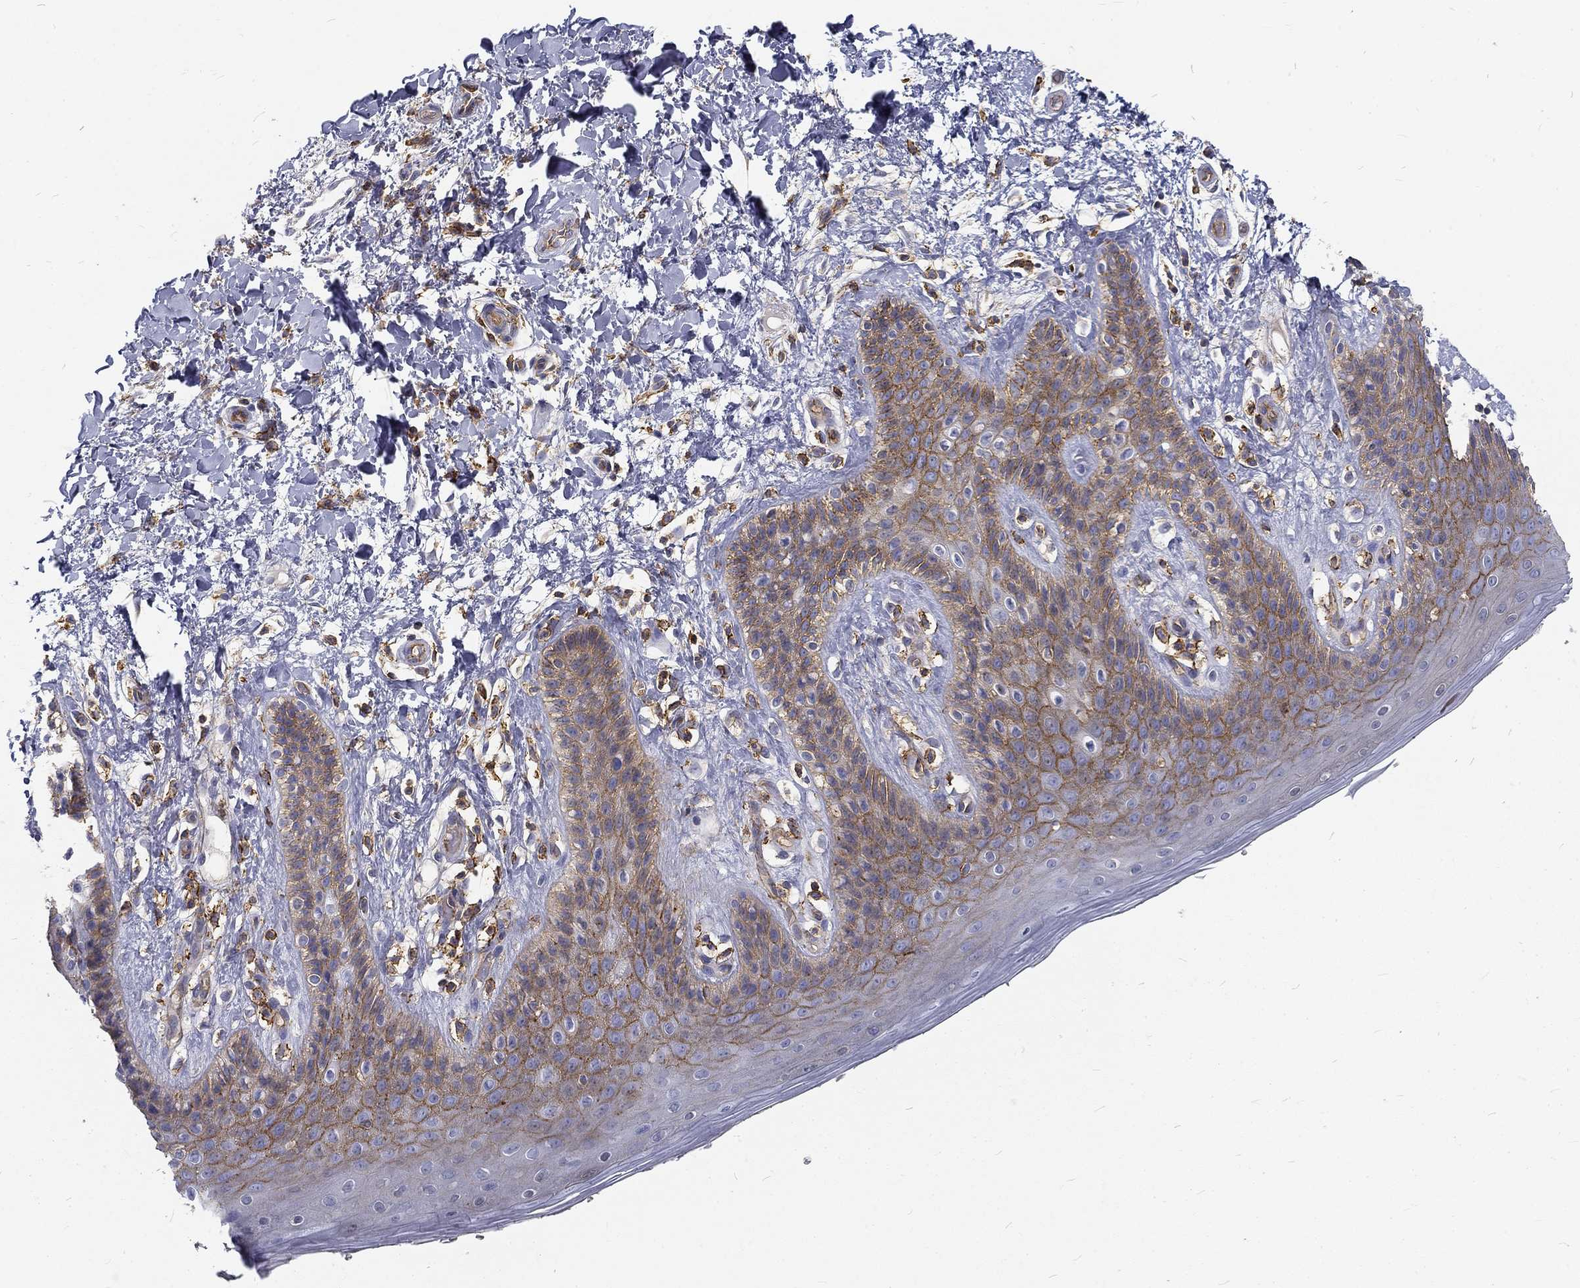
{"staining": {"intensity": "moderate", "quantity": ">75%", "location": "cytoplasmic/membranous"}, "tissue": "skin", "cell_type": "Epidermal cells", "image_type": "normal", "snomed": [{"axis": "morphology", "description": "Normal tissue, NOS"}, {"axis": "topography", "description": "Anal"}], "caption": "Moderate cytoplasmic/membranous staining is present in about >75% of epidermal cells in benign skin. The staining was performed using DAB (3,3'-diaminobenzidine) to visualize the protein expression in brown, while the nuclei were stained in blue with hematoxylin (Magnification: 20x).", "gene": "MTMR11", "patient": {"sex": "male", "age": 36}}